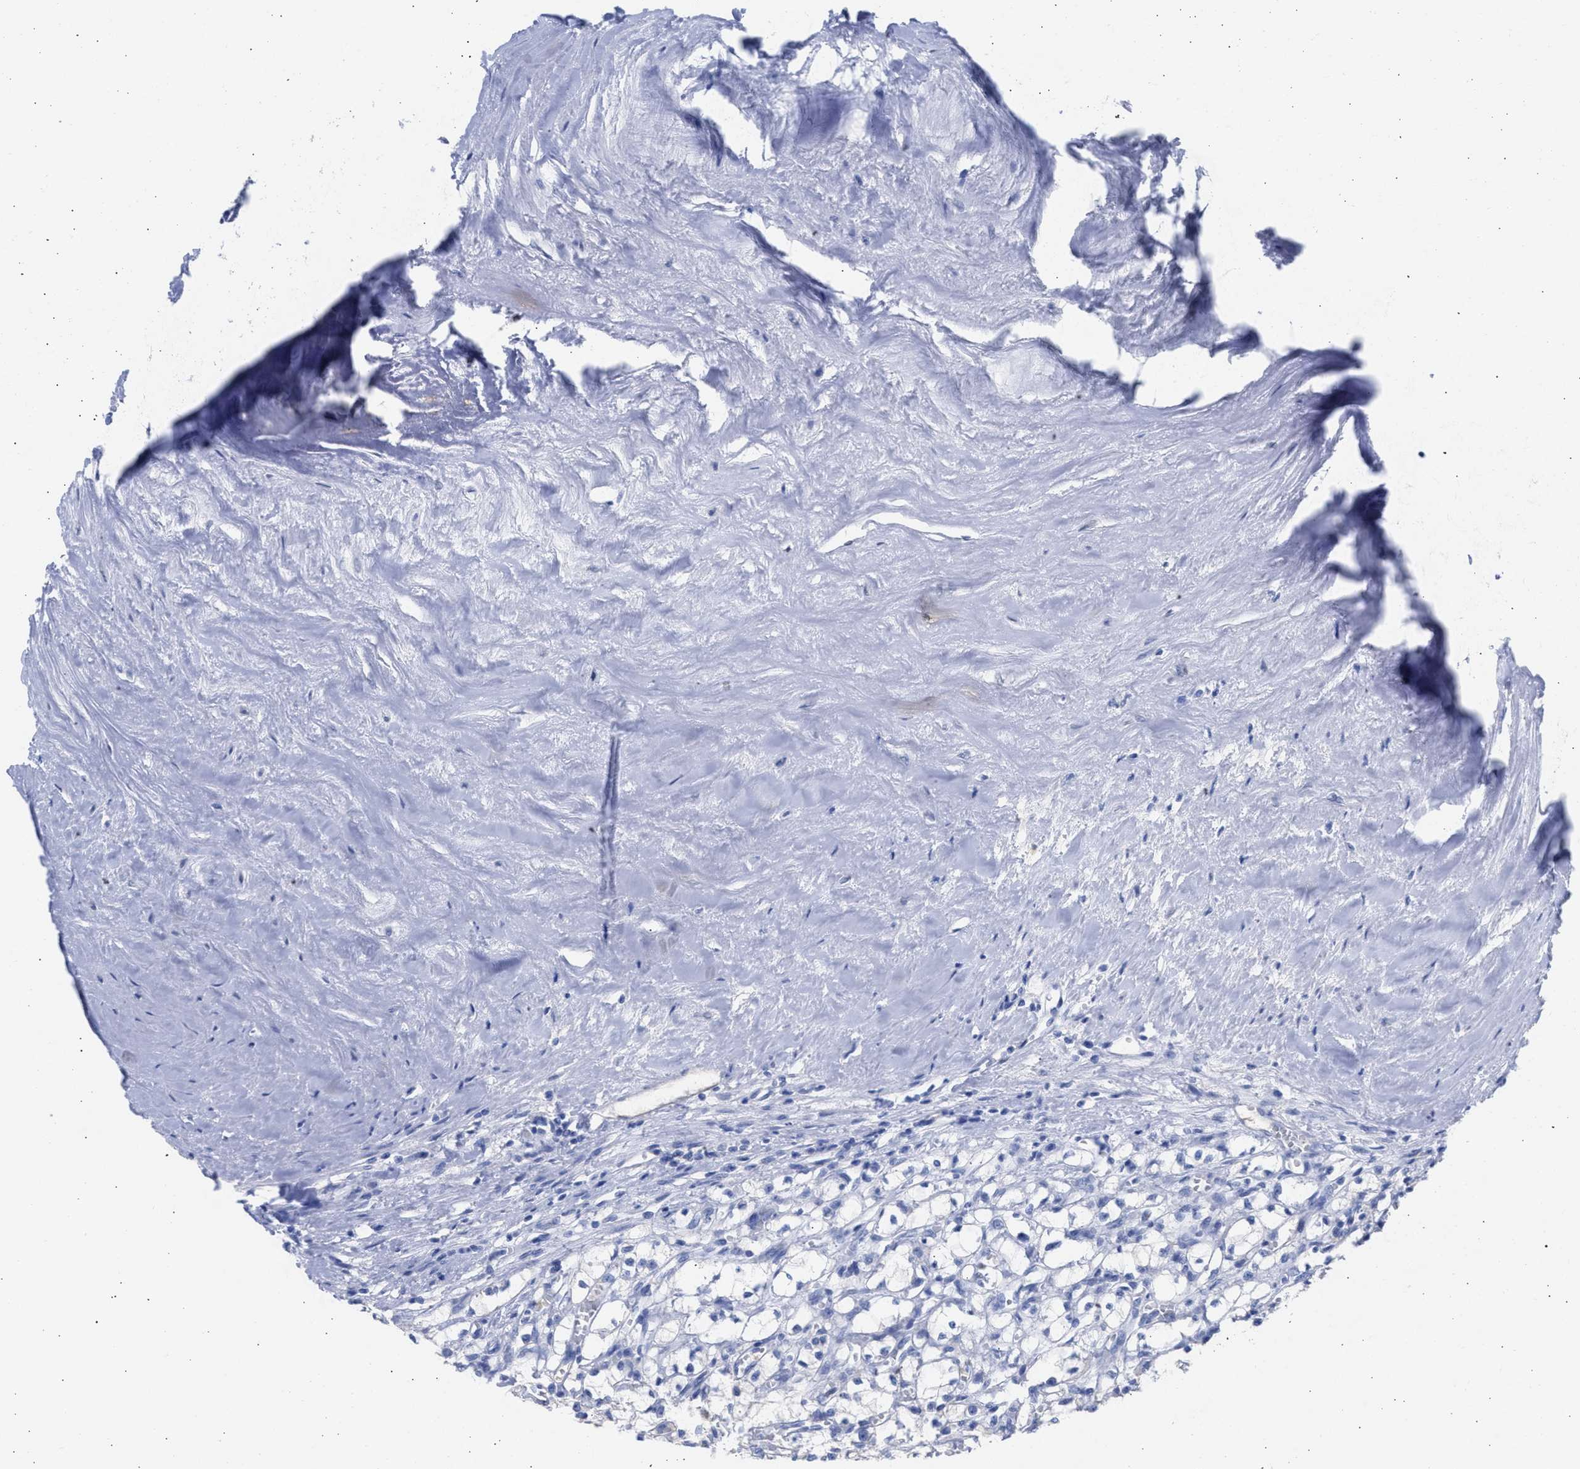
{"staining": {"intensity": "negative", "quantity": "none", "location": "none"}, "tissue": "renal cancer", "cell_type": "Tumor cells", "image_type": "cancer", "snomed": [{"axis": "morphology", "description": "Adenocarcinoma, NOS"}, {"axis": "topography", "description": "Kidney"}], "caption": "Immunohistochemical staining of adenocarcinoma (renal) shows no significant expression in tumor cells. (DAB immunohistochemistry (IHC), high magnification).", "gene": "RSPH1", "patient": {"sex": "male", "age": 56}}